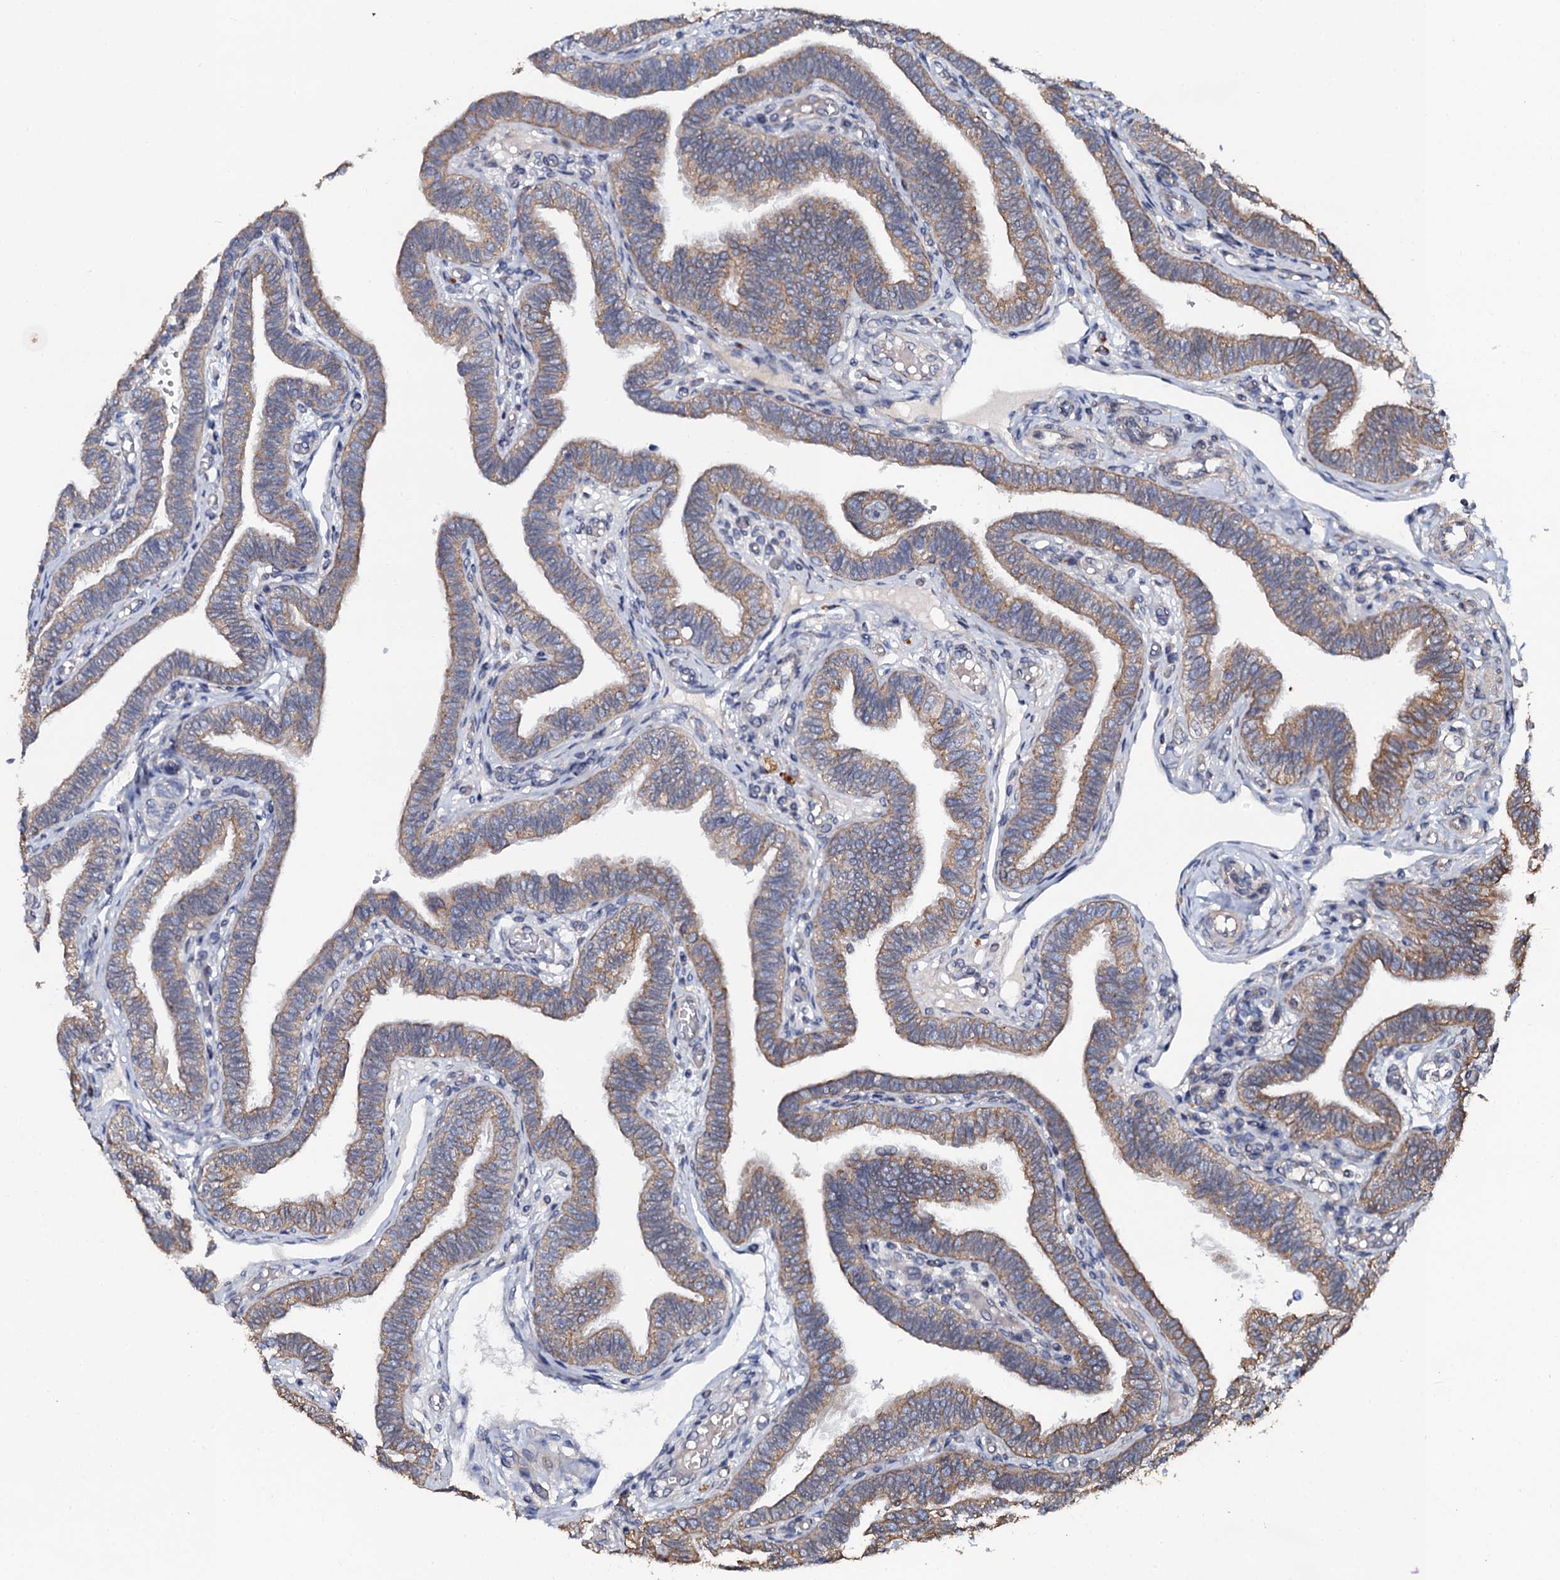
{"staining": {"intensity": "moderate", "quantity": "25%-75%", "location": "cytoplasmic/membranous"}, "tissue": "fallopian tube", "cell_type": "Glandular cells", "image_type": "normal", "snomed": [{"axis": "morphology", "description": "Normal tissue, NOS"}, {"axis": "topography", "description": "Fallopian tube"}], "caption": "Immunohistochemistry (IHC) micrograph of normal human fallopian tube stained for a protein (brown), which shows medium levels of moderate cytoplasmic/membranous expression in about 25%-75% of glandular cells.", "gene": "GLCE", "patient": {"sex": "female", "age": 39}}